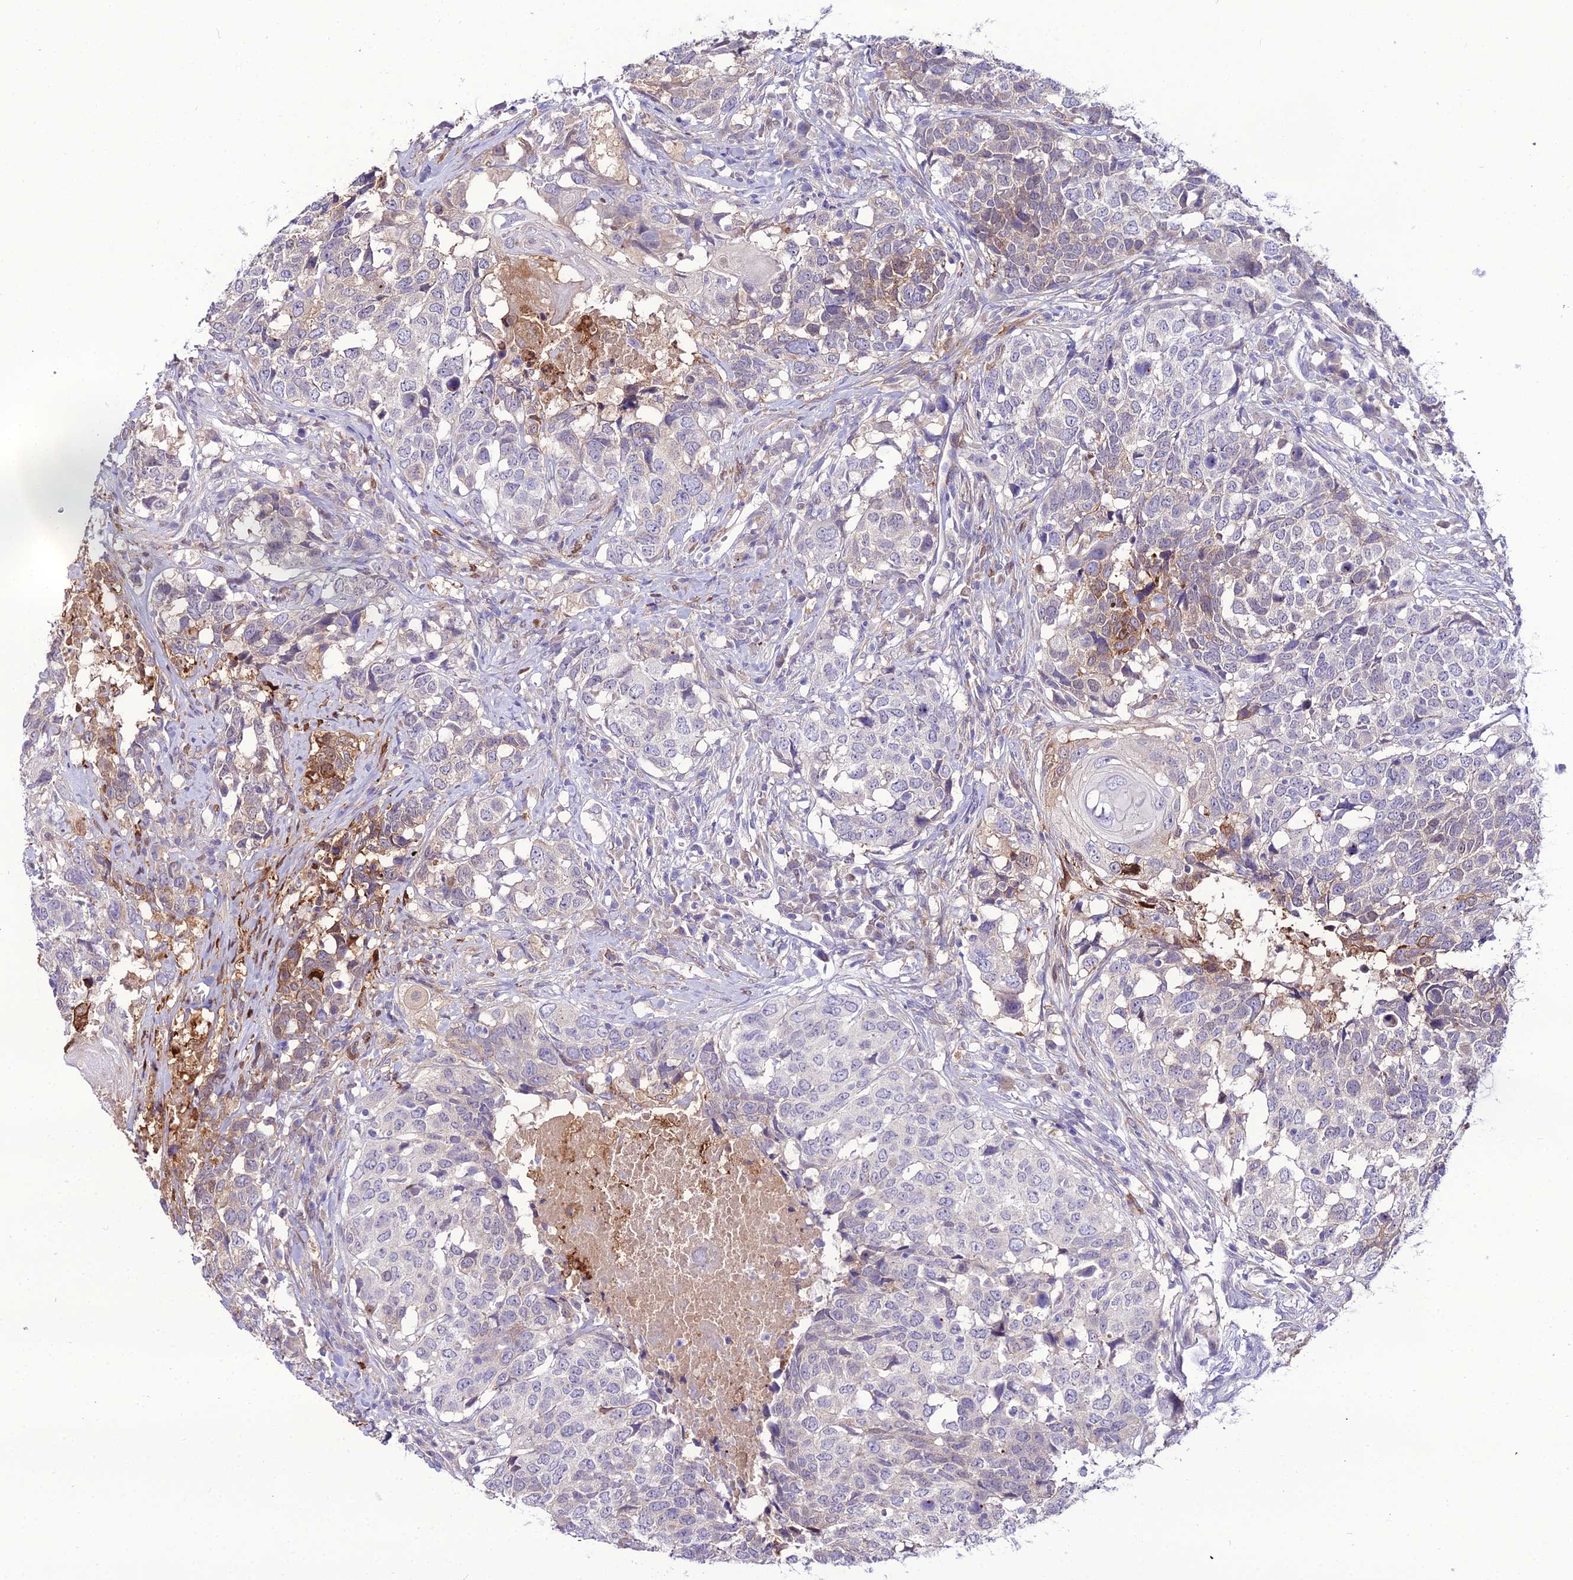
{"staining": {"intensity": "negative", "quantity": "none", "location": "none"}, "tissue": "head and neck cancer", "cell_type": "Tumor cells", "image_type": "cancer", "snomed": [{"axis": "morphology", "description": "Squamous cell carcinoma, NOS"}, {"axis": "topography", "description": "Head-Neck"}], "caption": "Tumor cells show no significant staining in head and neck cancer (squamous cell carcinoma).", "gene": "MB21D2", "patient": {"sex": "male", "age": 66}}